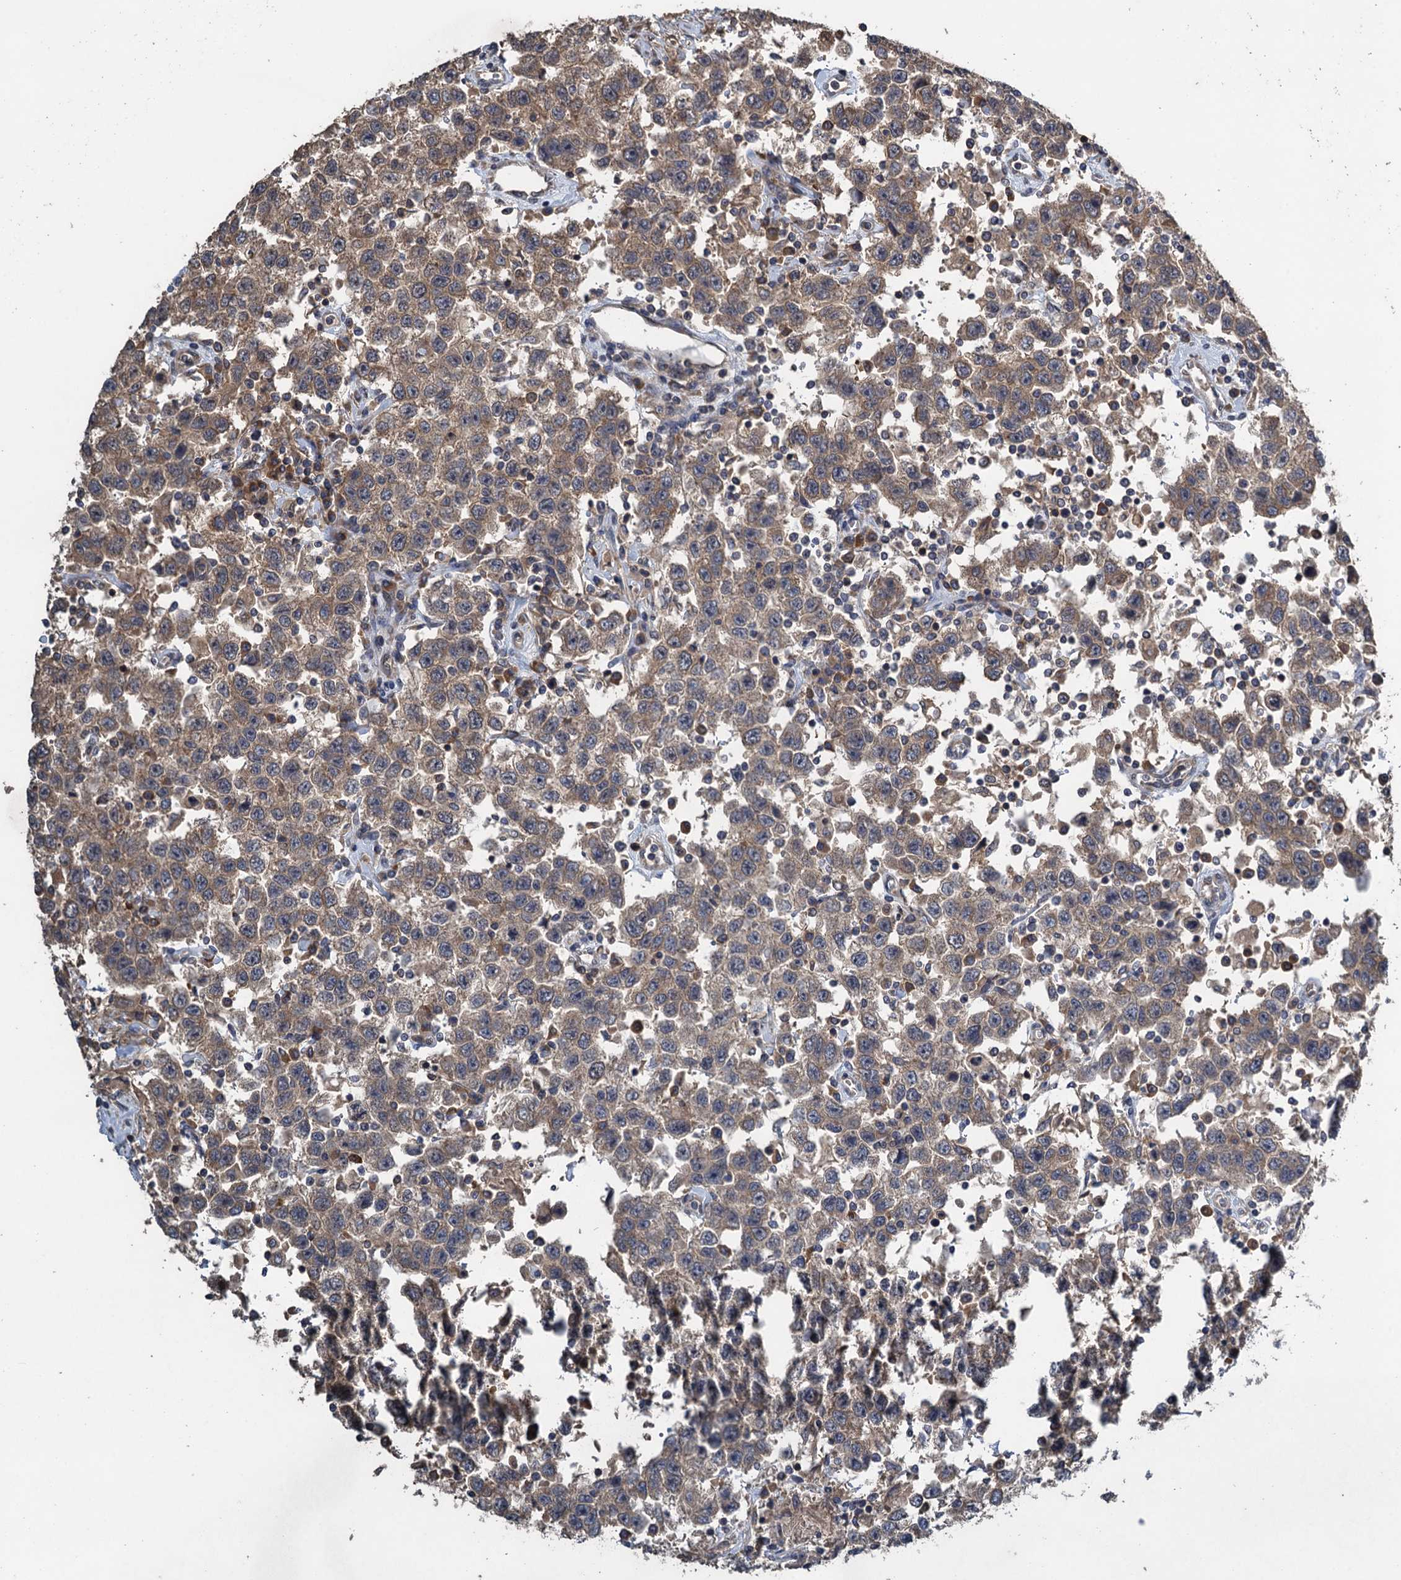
{"staining": {"intensity": "moderate", "quantity": "25%-75%", "location": "cytoplasmic/membranous"}, "tissue": "testis cancer", "cell_type": "Tumor cells", "image_type": "cancer", "snomed": [{"axis": "morphology", "description": "Seminoma, NOS"}, {"axis": "topography", "description": "Testis"}], "caption": "IHC histopathology image of neoplastic tissue: human testis cancer (seminoma) stained using immunohistochemistry (IHC) exhibits medium levels of moderate protein expression localized specifically in the cytoplasmic/membranous of tumor cells, appearing as a cytoplasmic/membranous brown color.", "gene": "CNTN5", "patient": {"sex": "male", "age": 41}}